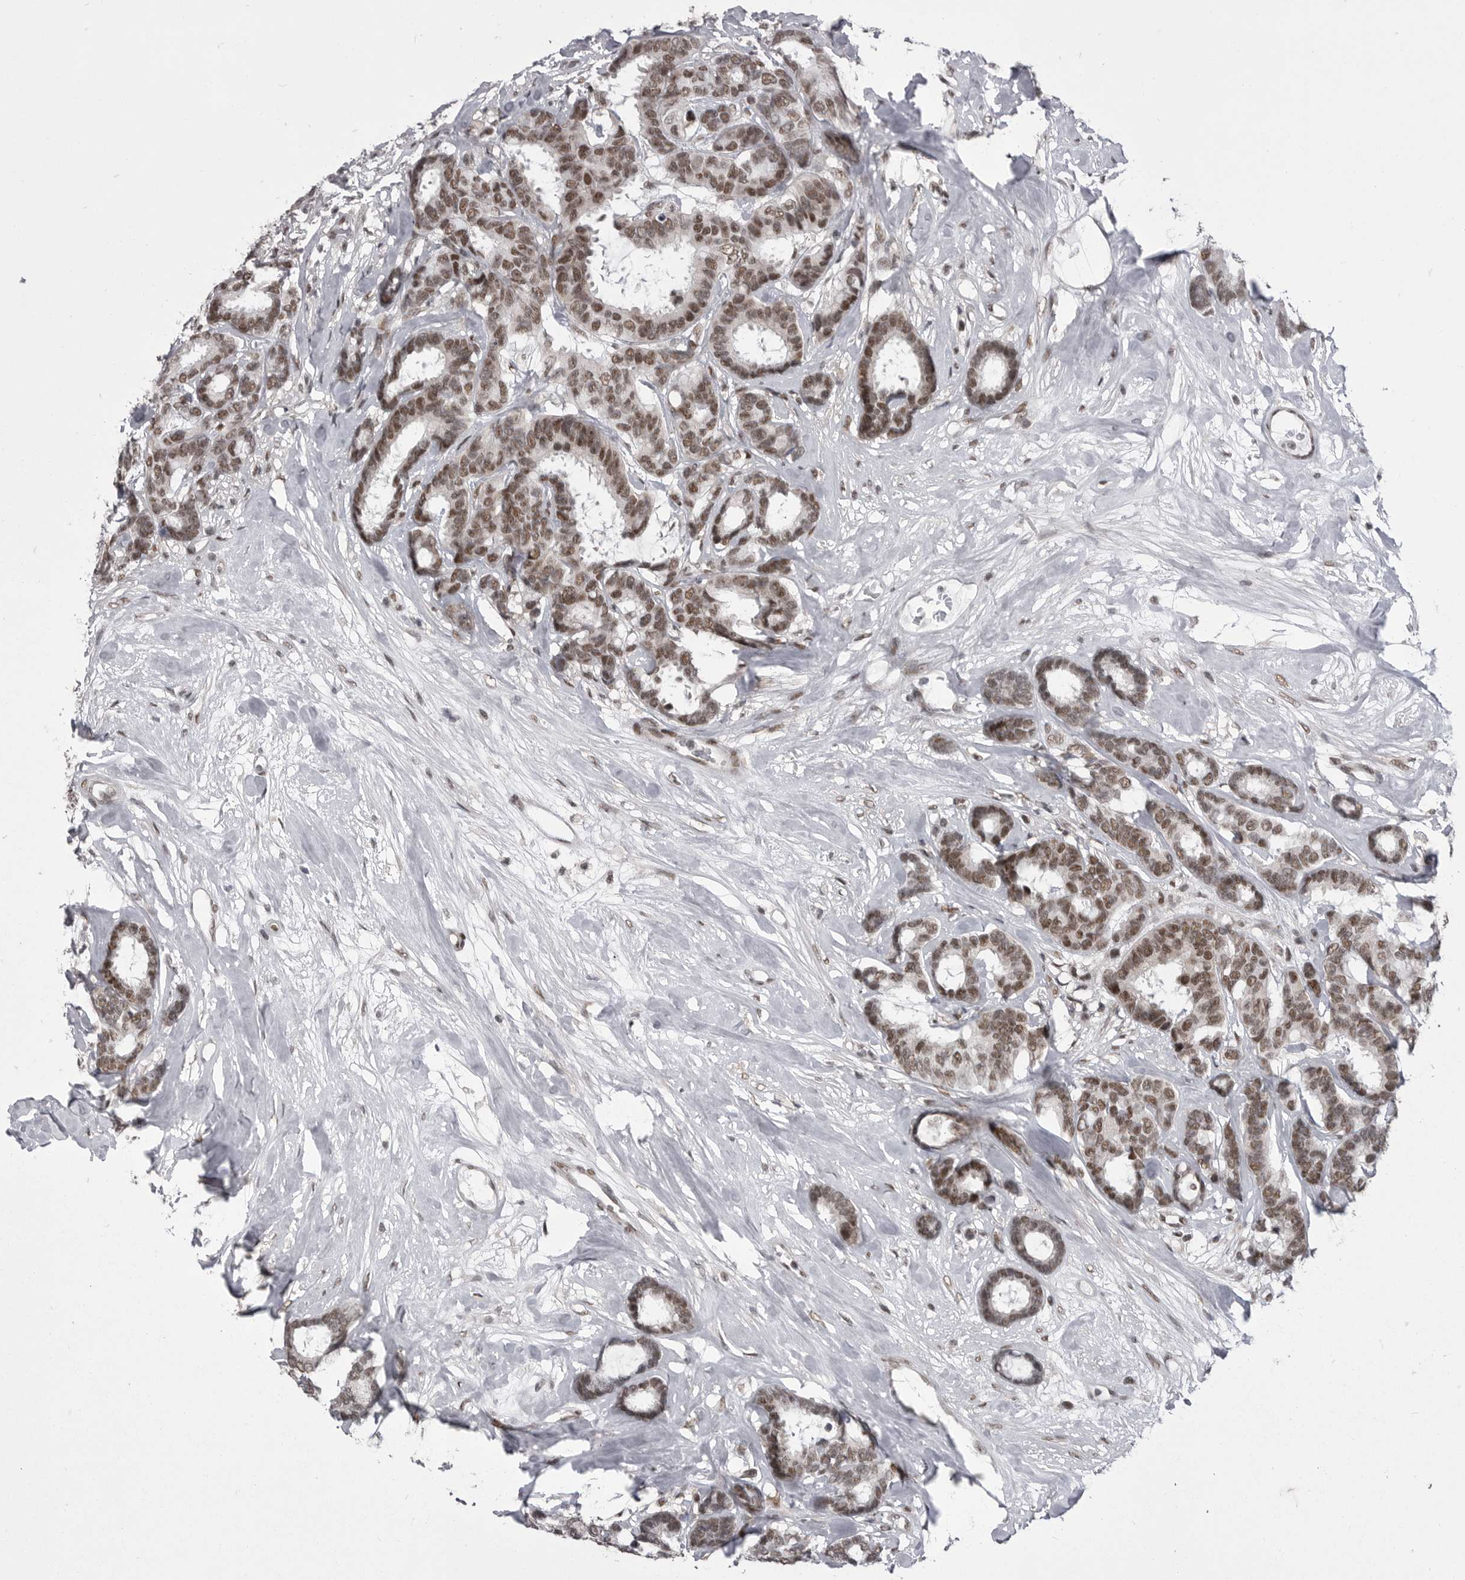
{"staining": {"intensity": "moderate", "quantity": ">75%", "location": "nuclear"}, "tissue": "breast cancer", "cell_type": "Tumor cells", "image_type": "cancer", "snomed": [{"axis": "morphology", "description": "Duct carcinoma"}, {"axis": "topography", "description": "Breast"}], "caption": "Moderate nuclear positivity is present in about >75% of tumor cells in breast cancer (infiltrating ductal carcinoma).", "gene": "MEPCE", "patient": {"sex": "female", "age": 87}}